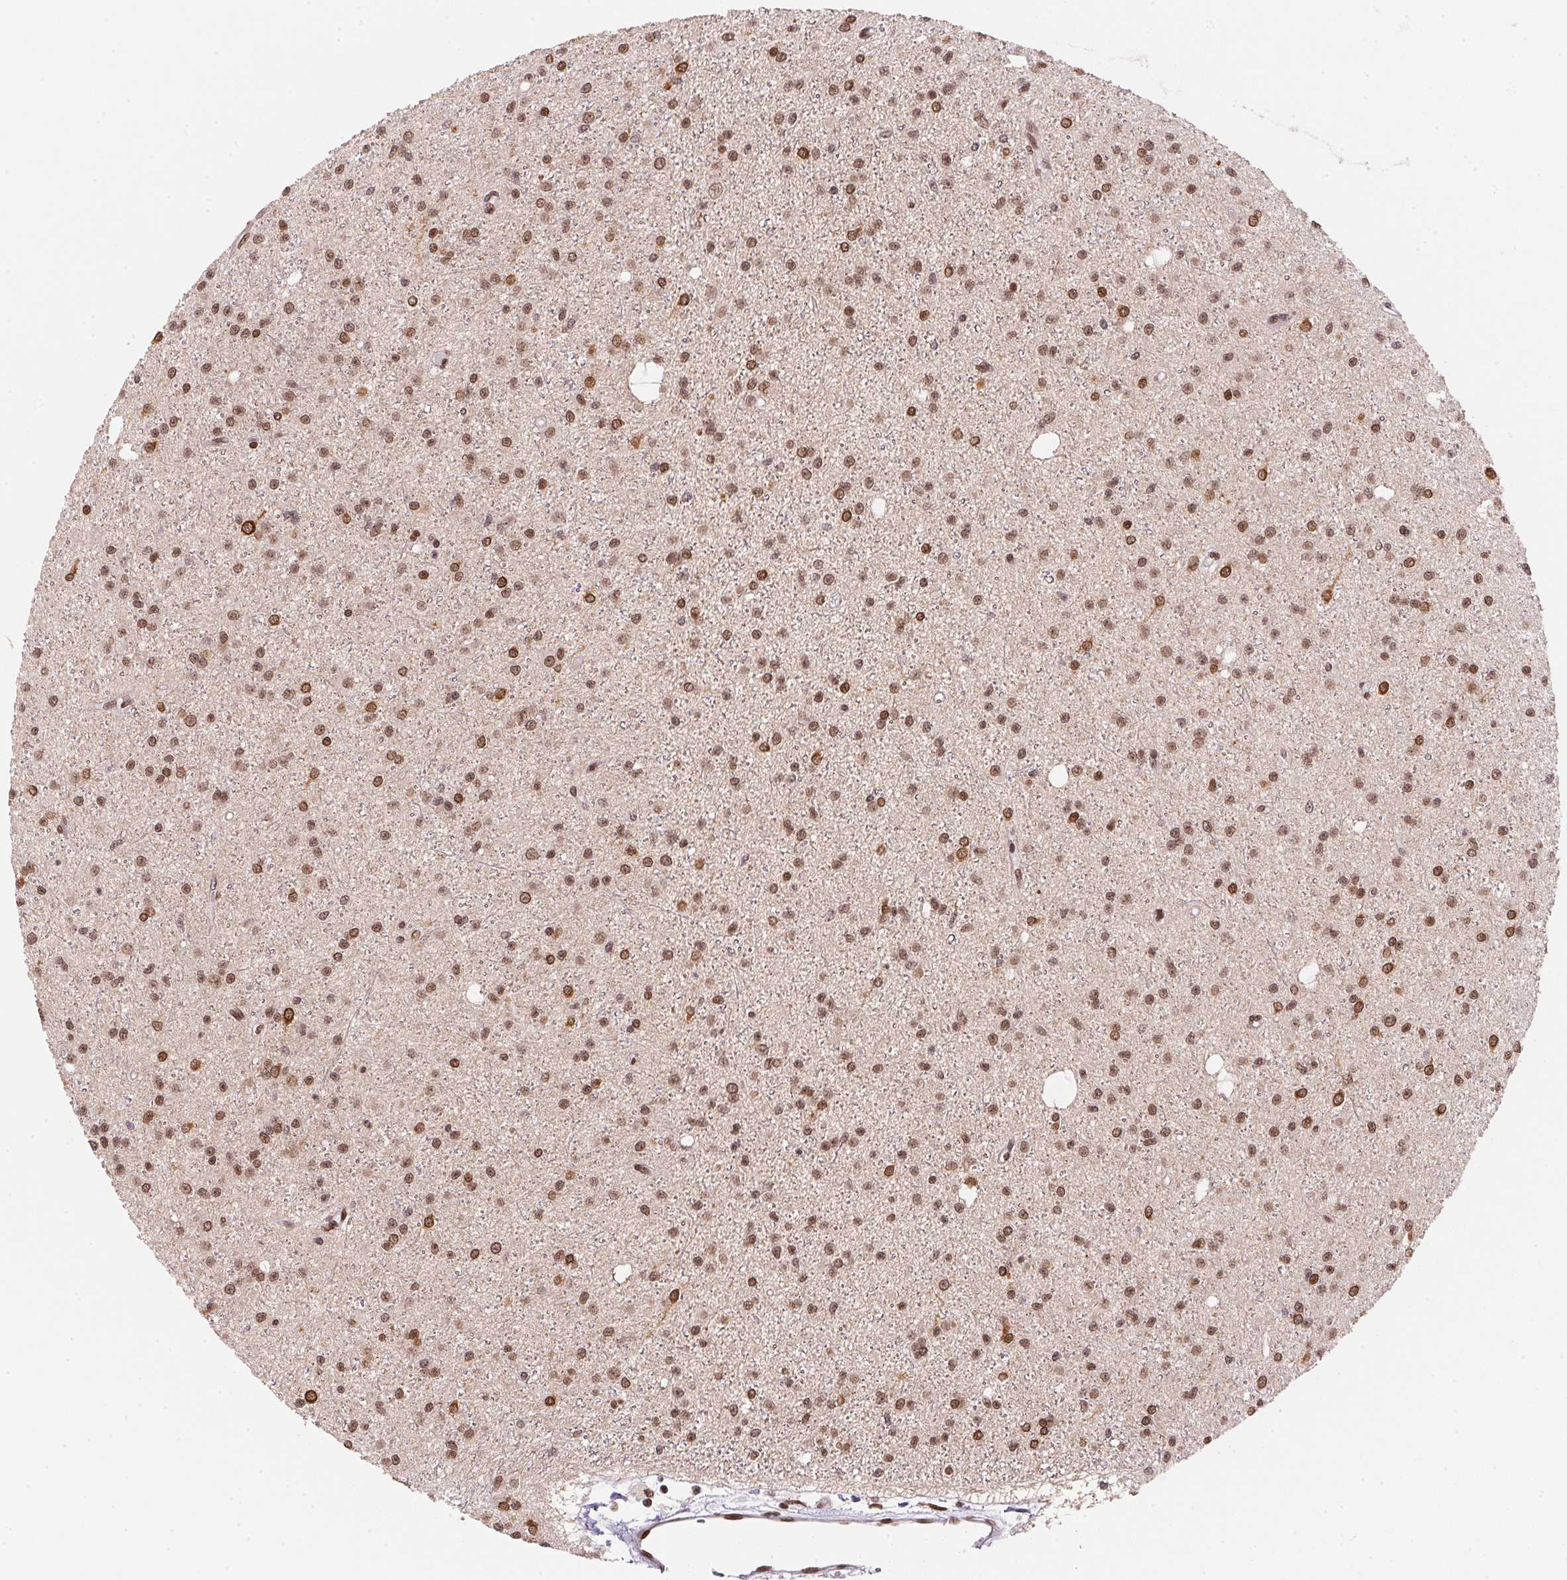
{"staining": {"intensity": "moderate", "quantity": ">75%", "location": "cytoplasmic/membranous,nuclear"}, "tissue": "glioma", "cell_type": "Tumor cells", "image_type": "cancer", "snomed": [{"axis": "morphology", "description": "Glioma, malignant, Low grade"}, {"axis": "topography", "description": "Brain"}], "caption": "About >75% of tumor cells in glioma display moderate cytoplasmic/membranous and nuclear protein positivity as visualized by brown immunohistochemical staining.", "gene": "SAP30BP", "patient": {"sex": "male", "age": 27}}